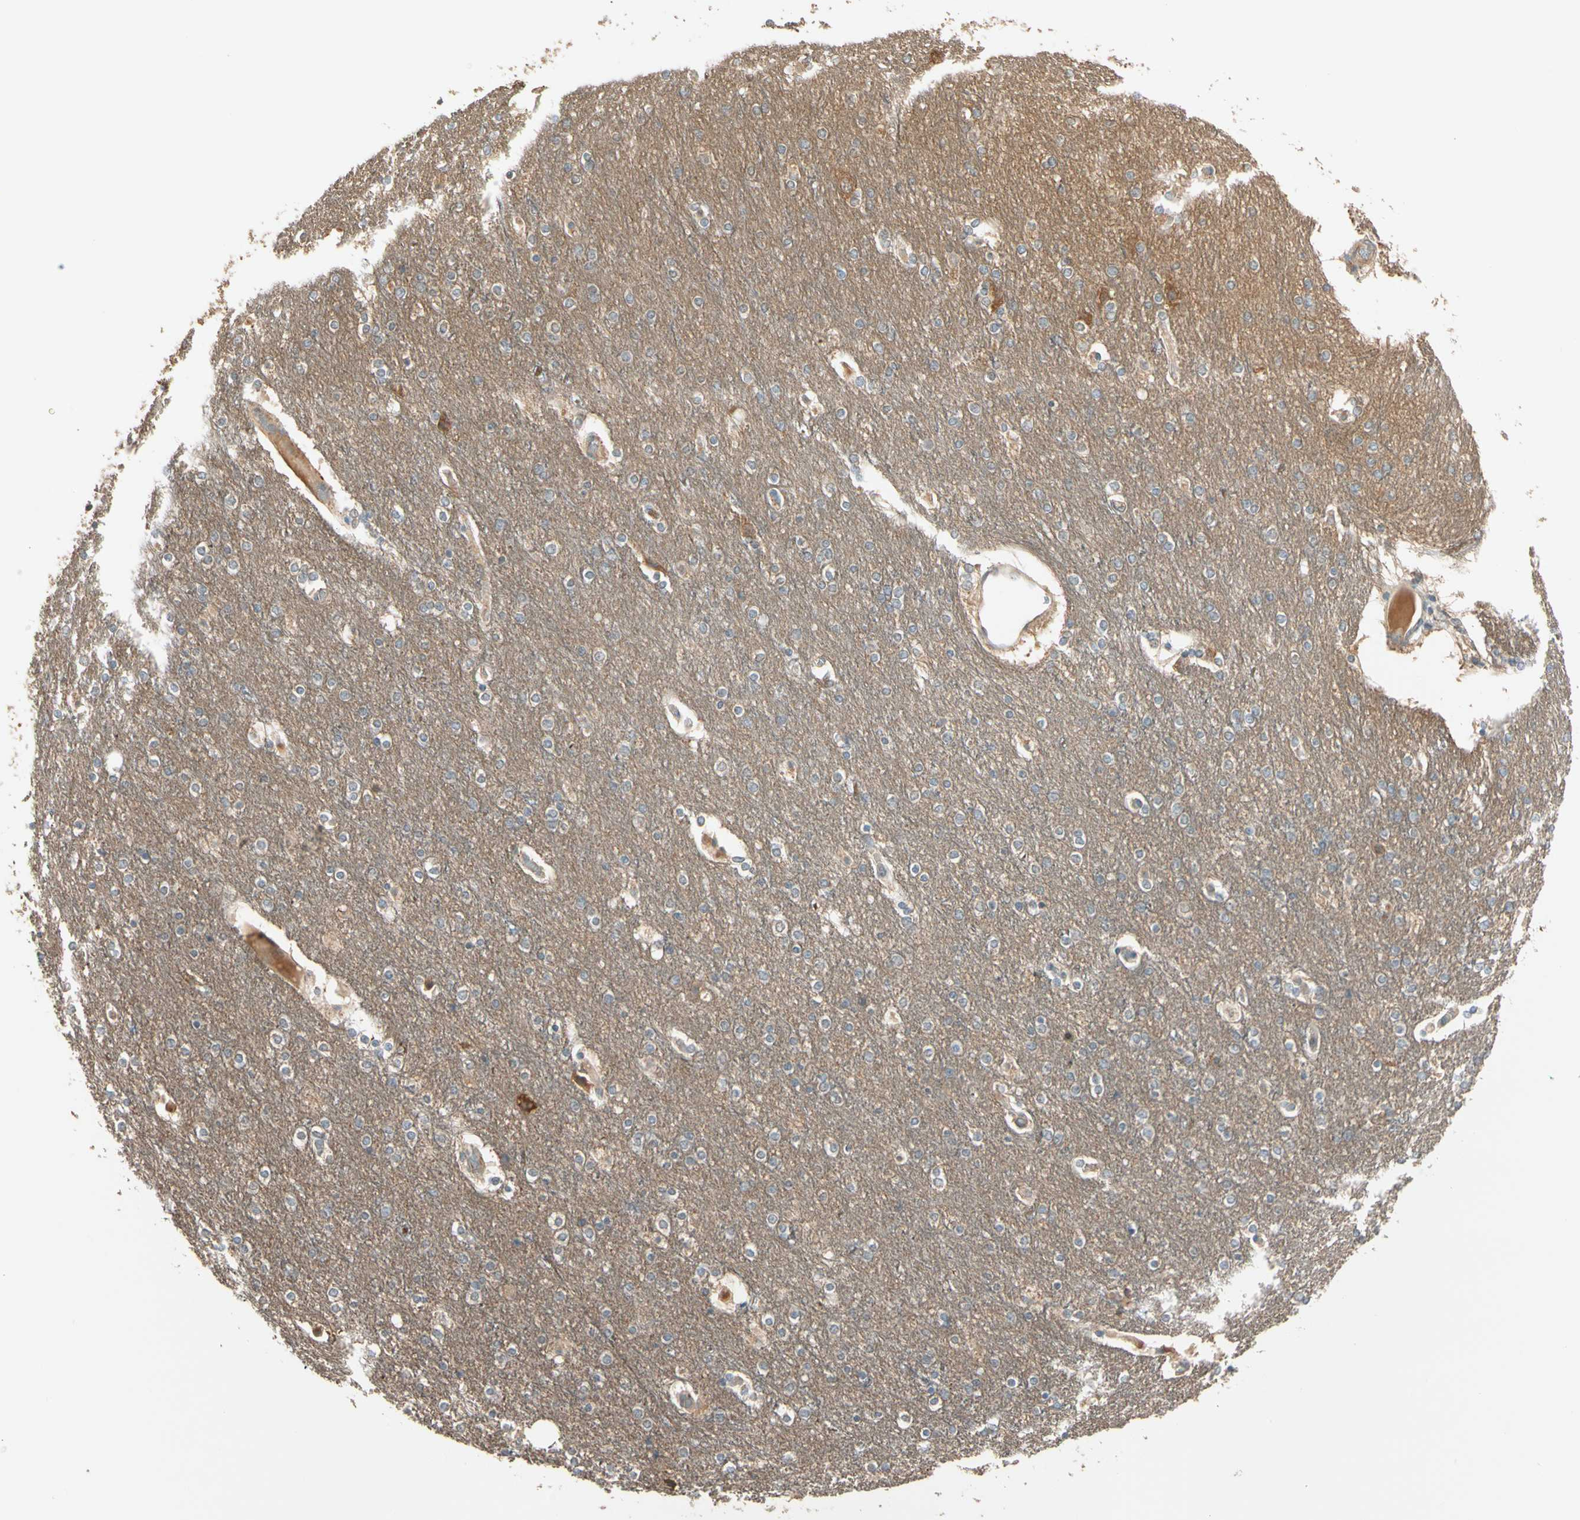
{"staining": {"intensity": "weak", "quantity": ">75%", "location": "cytoplasmic/membranous"}, "tissue": "cerebral cortex", "cell_type": "Endothelial cells", "image_type": "normal", "snomed": [{"axis": "morphology", "description": "Normal tissue, NOS"}, {"axis": "topography", "description": "Cerebral cortex"}], "caption": "The micrograph displays immunohistochemical staining of benign cerebral cortex. There is weak cytoplasmic/membranous positivity is seen in about >75% of endothelial cells.", "gene": "TNFRSF21", "patient": {"sex": "female", "age": 54}}